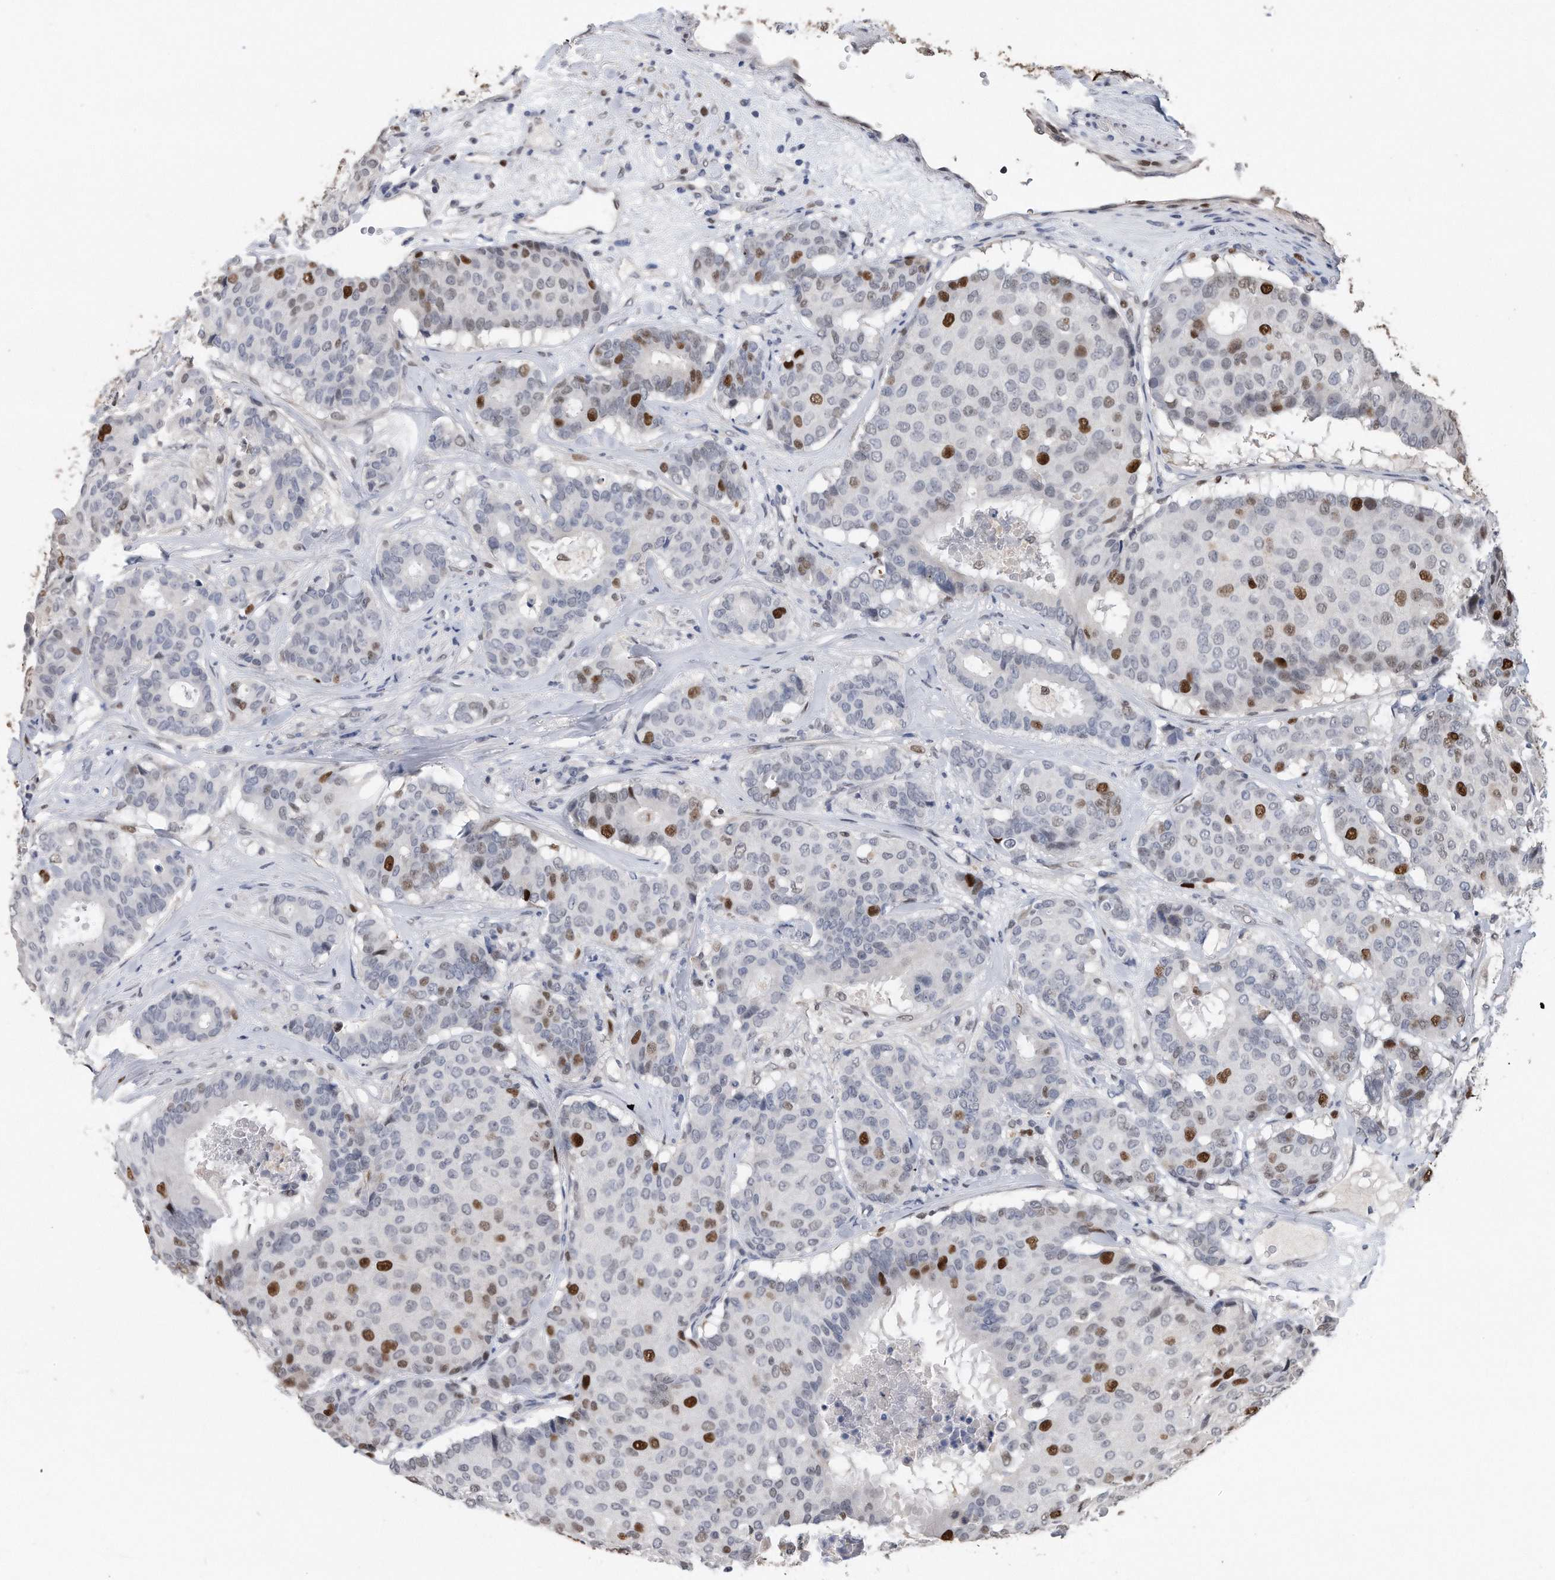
{"staining": {"intensity": "strong", "quantity": "<25%", "location": "nuclear"}, "tissue": "breast cancer", "cell_type": "Tumor cells", "image_type": "cancer", "snomed": [{"axis": "morphology", "description": "Duct carcinoma"}, {"axis": "topography", "description": "Breast"}], "caption": "This histopathology image exhibits breast cancer stained with IHC to label a protein in brown. The nuclear of tumor cells show strong positivity for the protein. Nuclei are counter-stained blue.", "gene": "PCNA", "patient": {"sex": "female", "age": 75}}